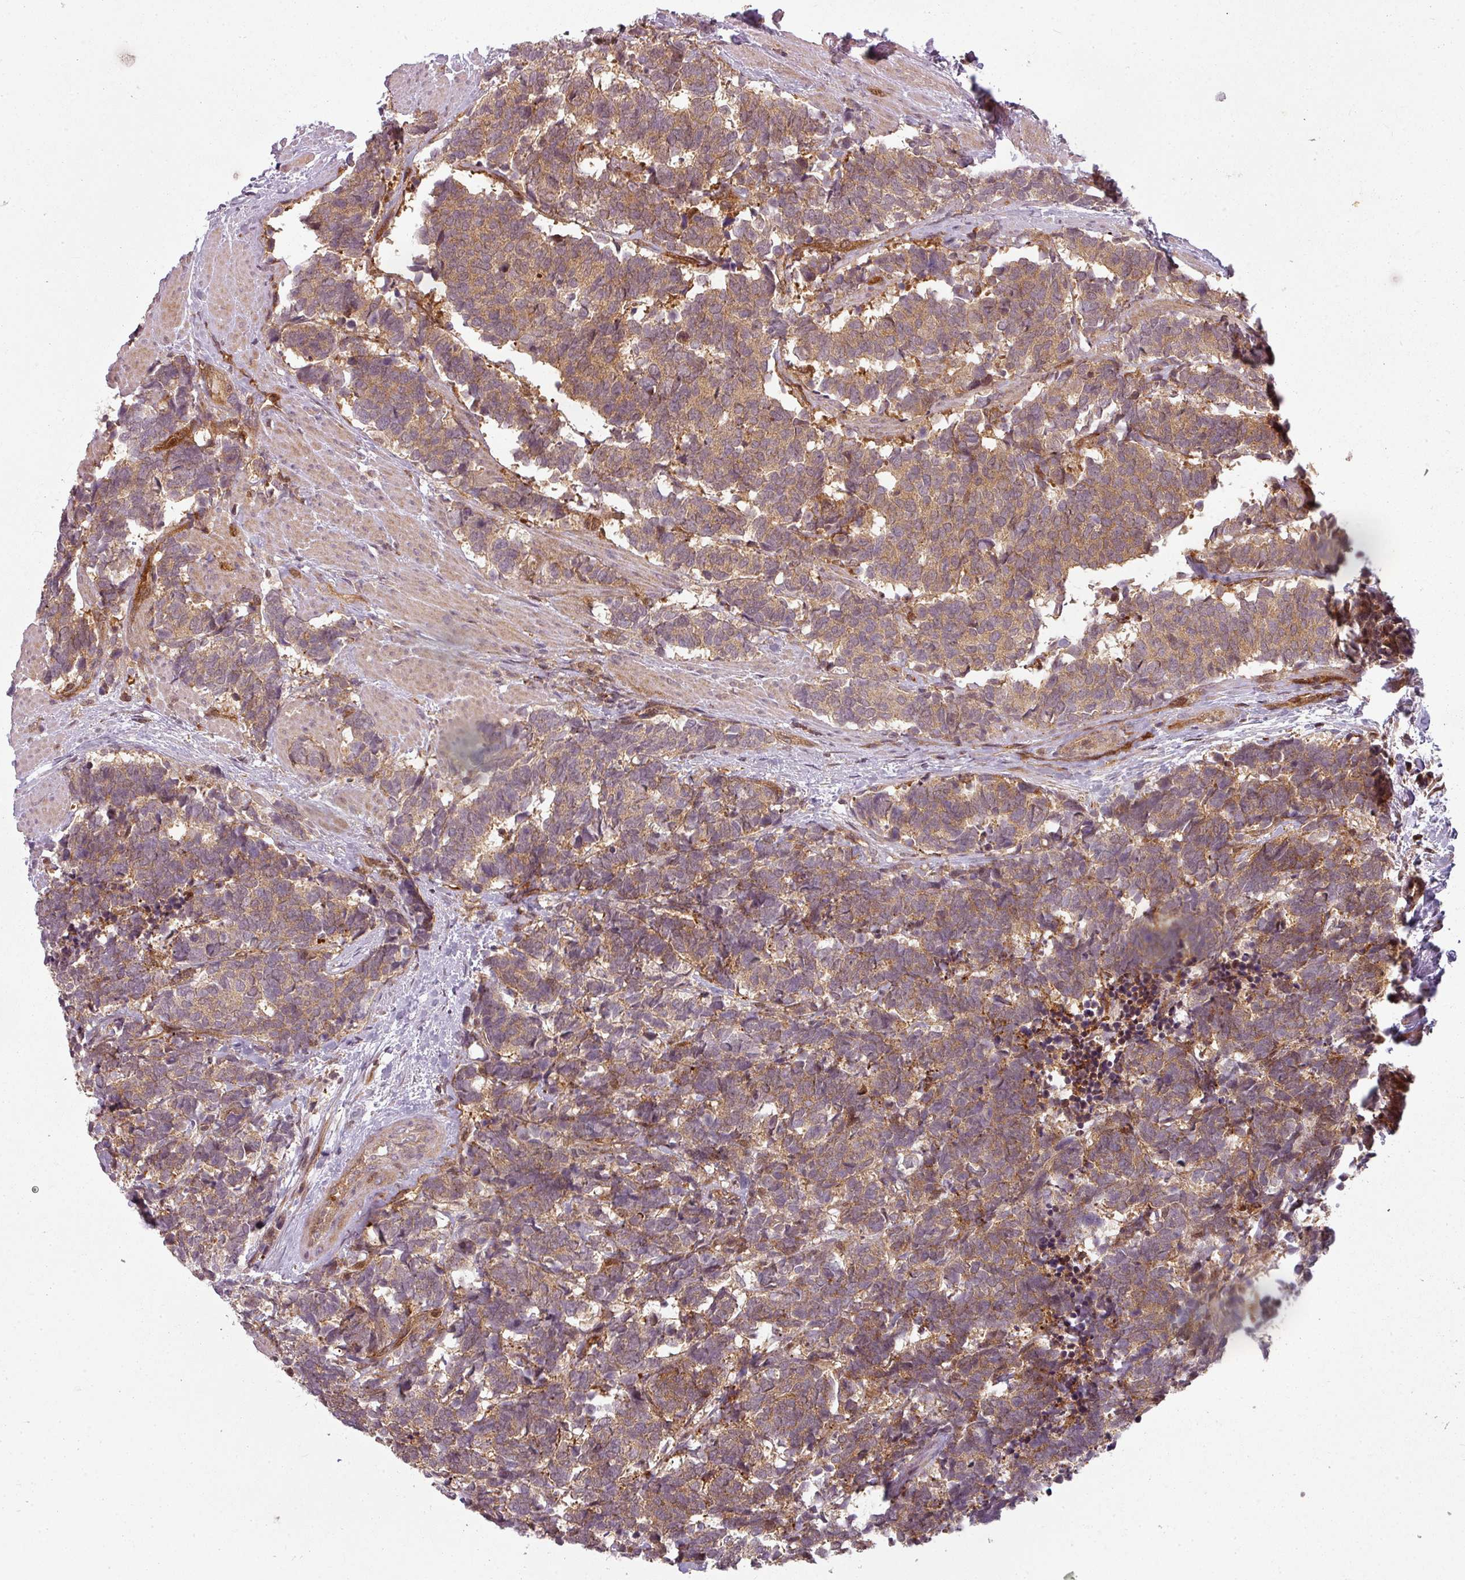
{"staining": {"intensity": "moderate", "quantity": ">75%", "location": "cytoplasmic/membranous"}, "tissue": "carcinoid", "cell_type": "Tumor cells", "image_type": "cancer", "snomed": [{"axis": "morphology", "description": "Carcinoma, NOS"}, {"axis": "morphology", "description": "Carcinoid, malignant, NOS"}, {"axis": "topography", "description": "Prostate"}], "caption": "About >75% of tumor cells in human carcinoma reveal moderate cytoplasmic/membranous protein expression as visualized by brown immunohistochemical staining.", "gene": "CLIC1", "patient": {"sex": "male", "age": 57}}